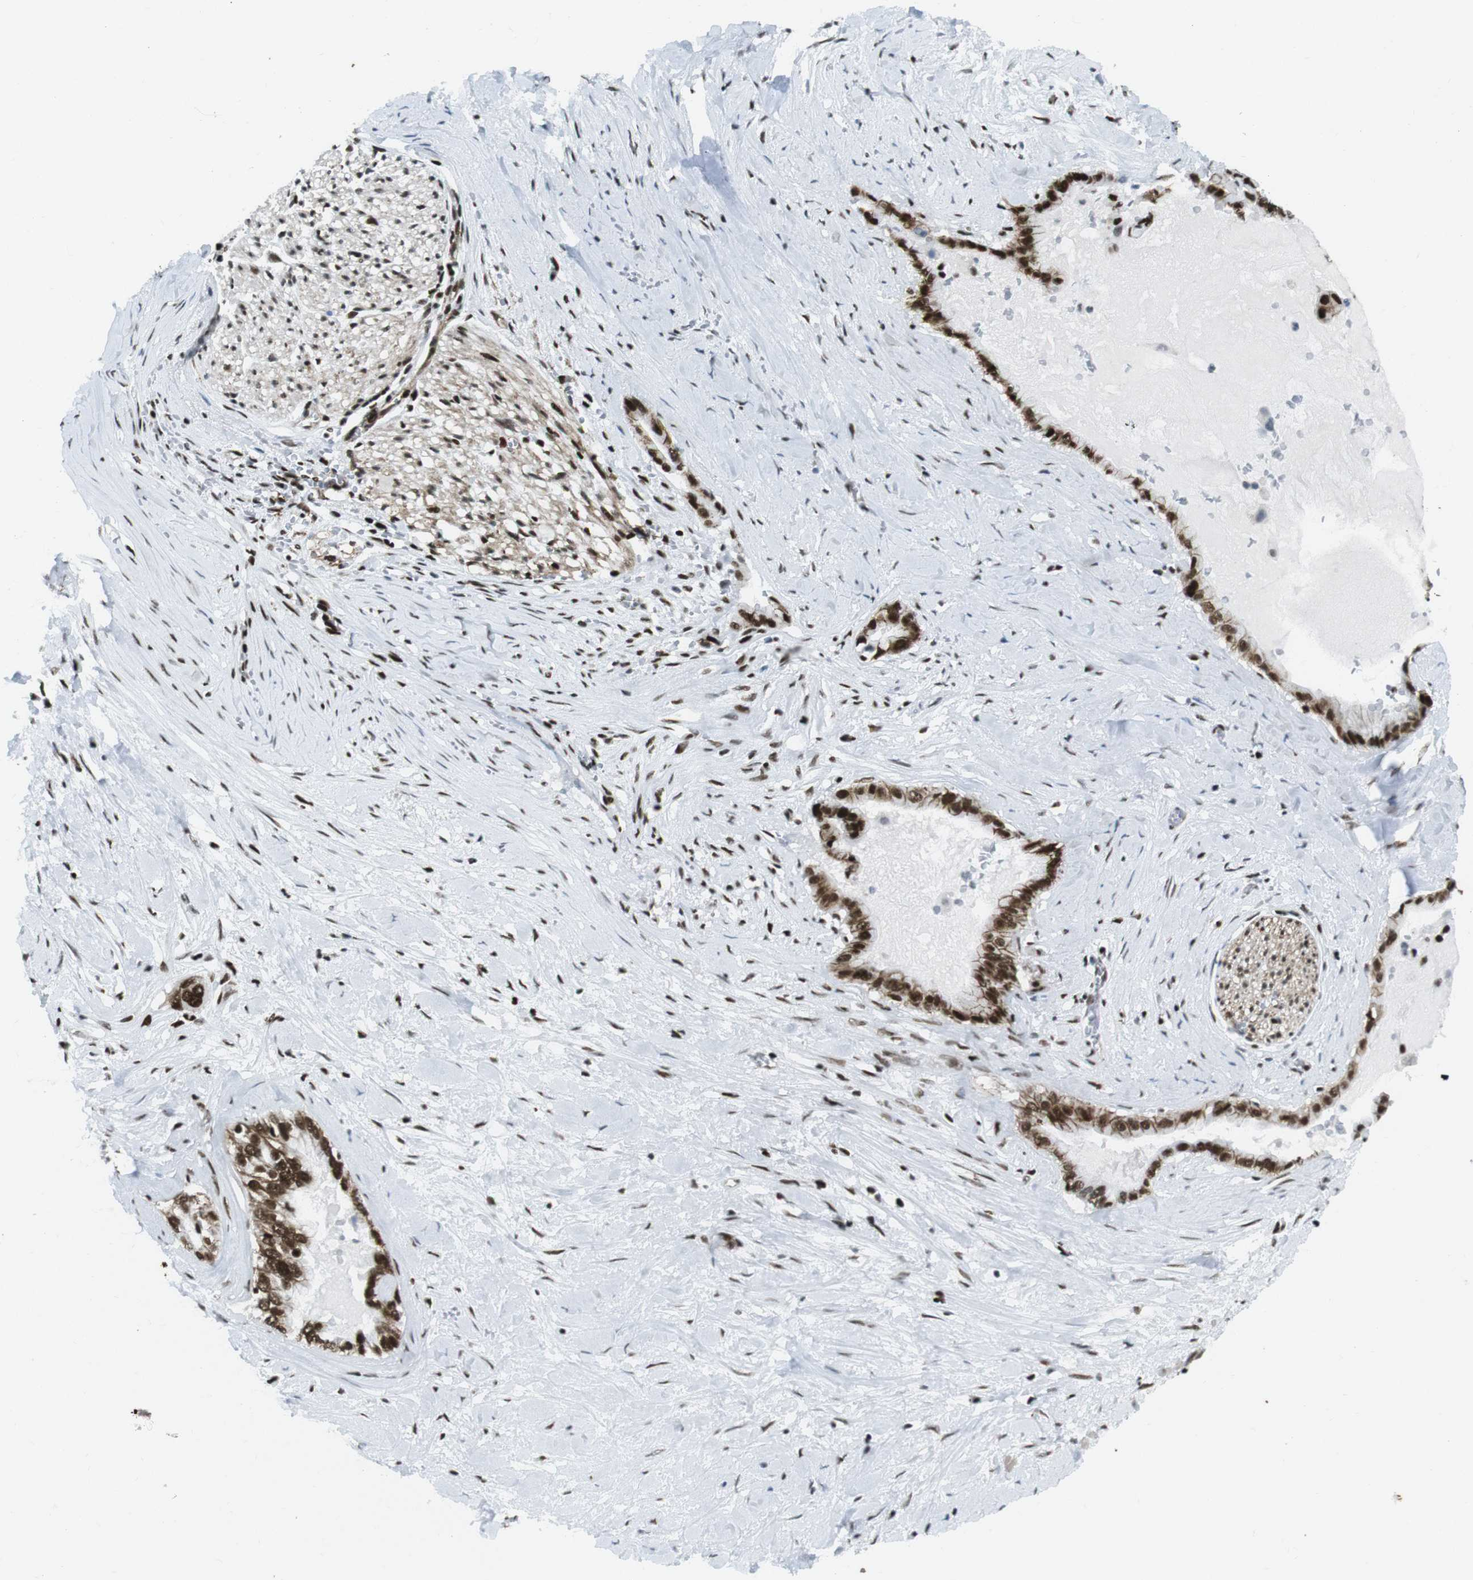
{"staining": {"intensity": "strong", "quantity": ">75%", "location": "cytoplasmic/membranous,nuclear"}, "tissue": "pancreatic cancer", "cell_type": "Tumor cells", "image_type": "cancer", "snomed": [{"axis": "morphology", "description": "Adenocarcinoma, NOS"}, {"axis": "topography", "description": "Pancreas"}], "caption": "IHC micrograph of pancreatic cancer stained for a protein (brown), which shows high levels of strong cytoplasmic/membranous and nuclear expression in about >75% of tumor cells.", "gene": "ARID1A", "patient": {"sex": "male", "age": 55}}